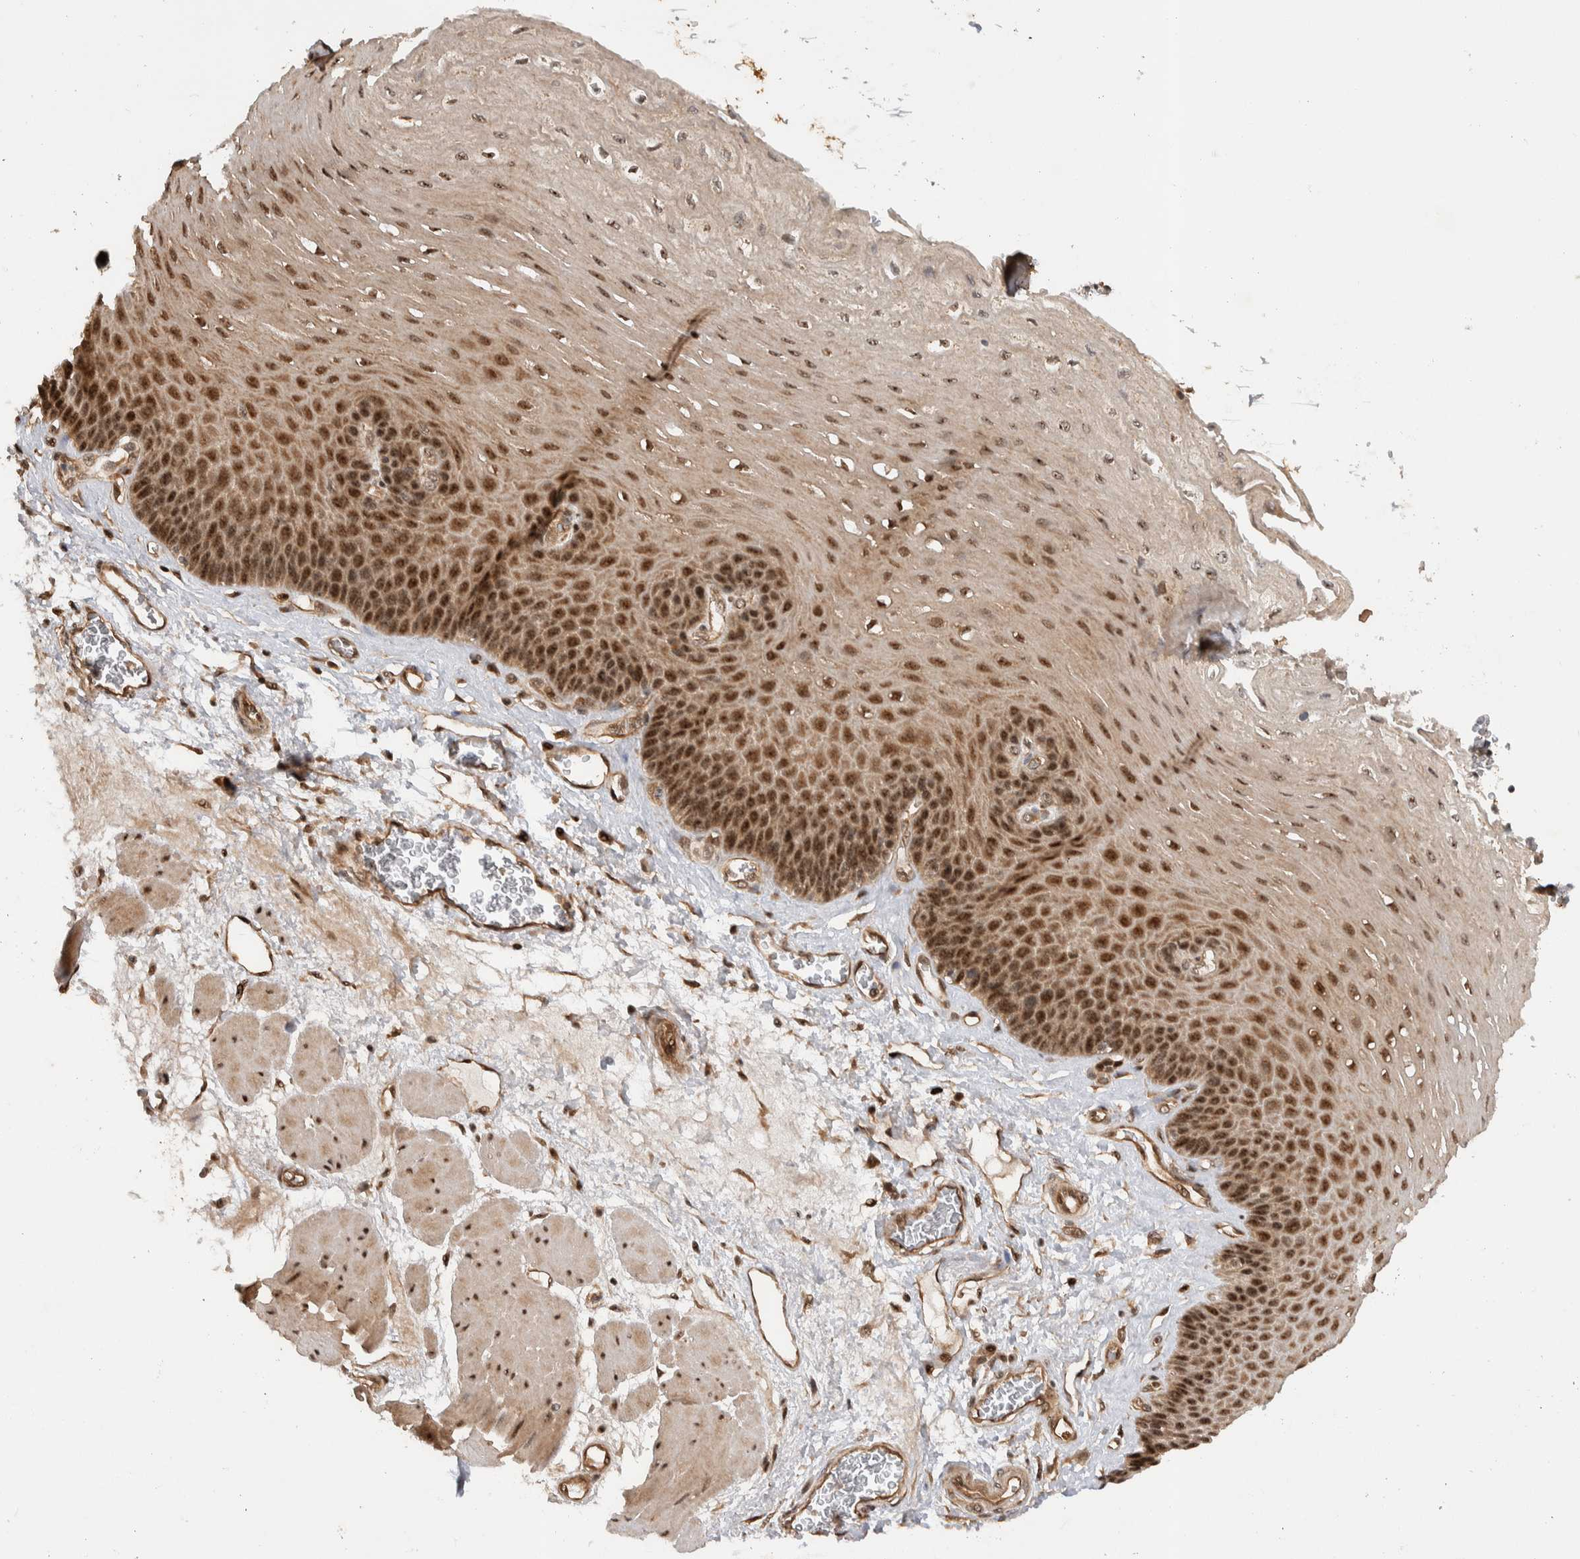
{"staining": {"intensity": "moderate", "quantity": ">75%", "location": "cytoplasmic/membranous,nuclear"}, "tissue": "esophagus", "cell_type": "Squamous epithelial cells", "image_type": "normal", "snomed": [{"axis": "morphology", "description": "Normal tissue, NOS"}, {"axis": "topography", "description": "Esophagus"}], "caption": "A photomicrograph showing moderate cytoplasmic/membranous,nuclear expression in approximately >75% of squamous epithelial cells in unremarkable esophagus, as visualized by brown immunohistochemical staining.", "gene": "TOR1B", "patient": {"sex": "female", "age": 72}}